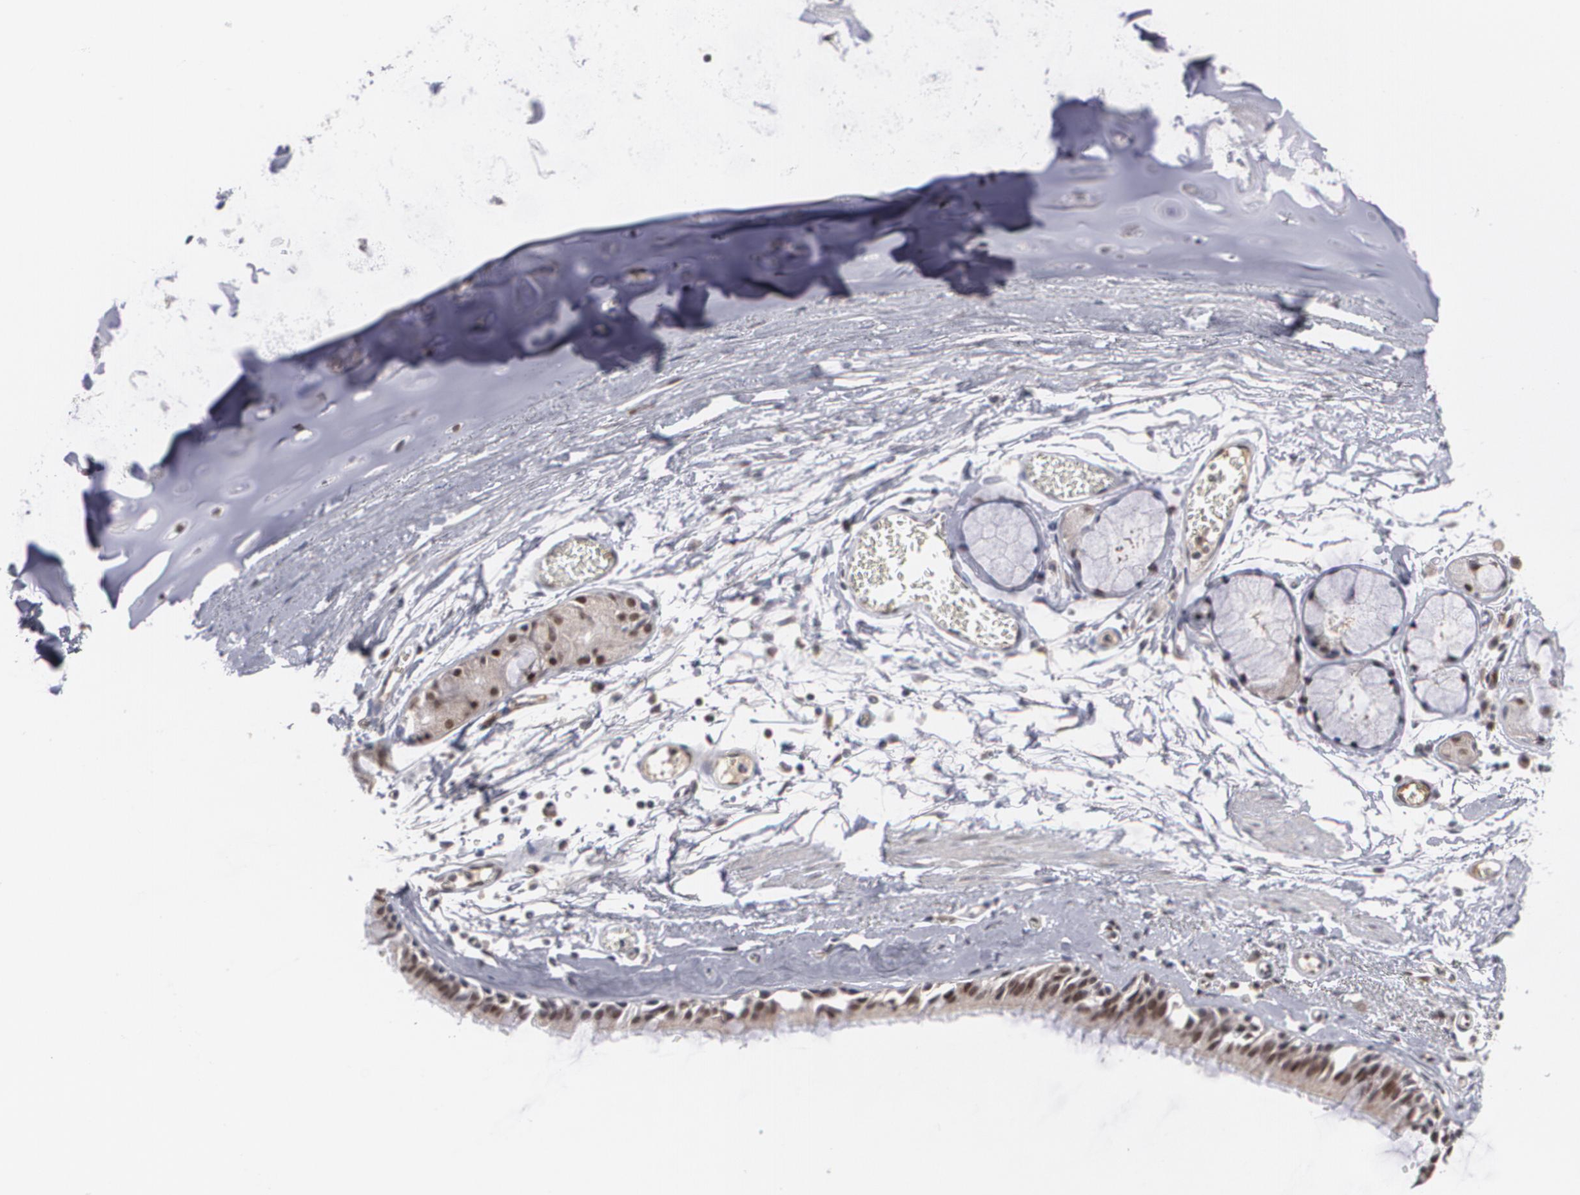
{"staining": {"intensity": "moderate", "quantity": ">75%", "location": "nuclear"}, "tissue": "bronchus", "cell_type": "Respiratory epithelial cells", "image_type": "normal", "snomed": [{"axis": "morphology", "description": "Normal tissue, NOS"}, {"axis": "topography", "description": "Lymph node of abdomen"}, {"axis": "topography", "description": "Lymph node of pelvis"}], "caption": "Approximately >75% of respiratory epithelial cells in benign human bronchus reveal moderate nuclear protein positivity as visualized by brown immunohistochemical staining.", "gene": "INTS6L", "patient": {"sex": "female", "age": 65}}